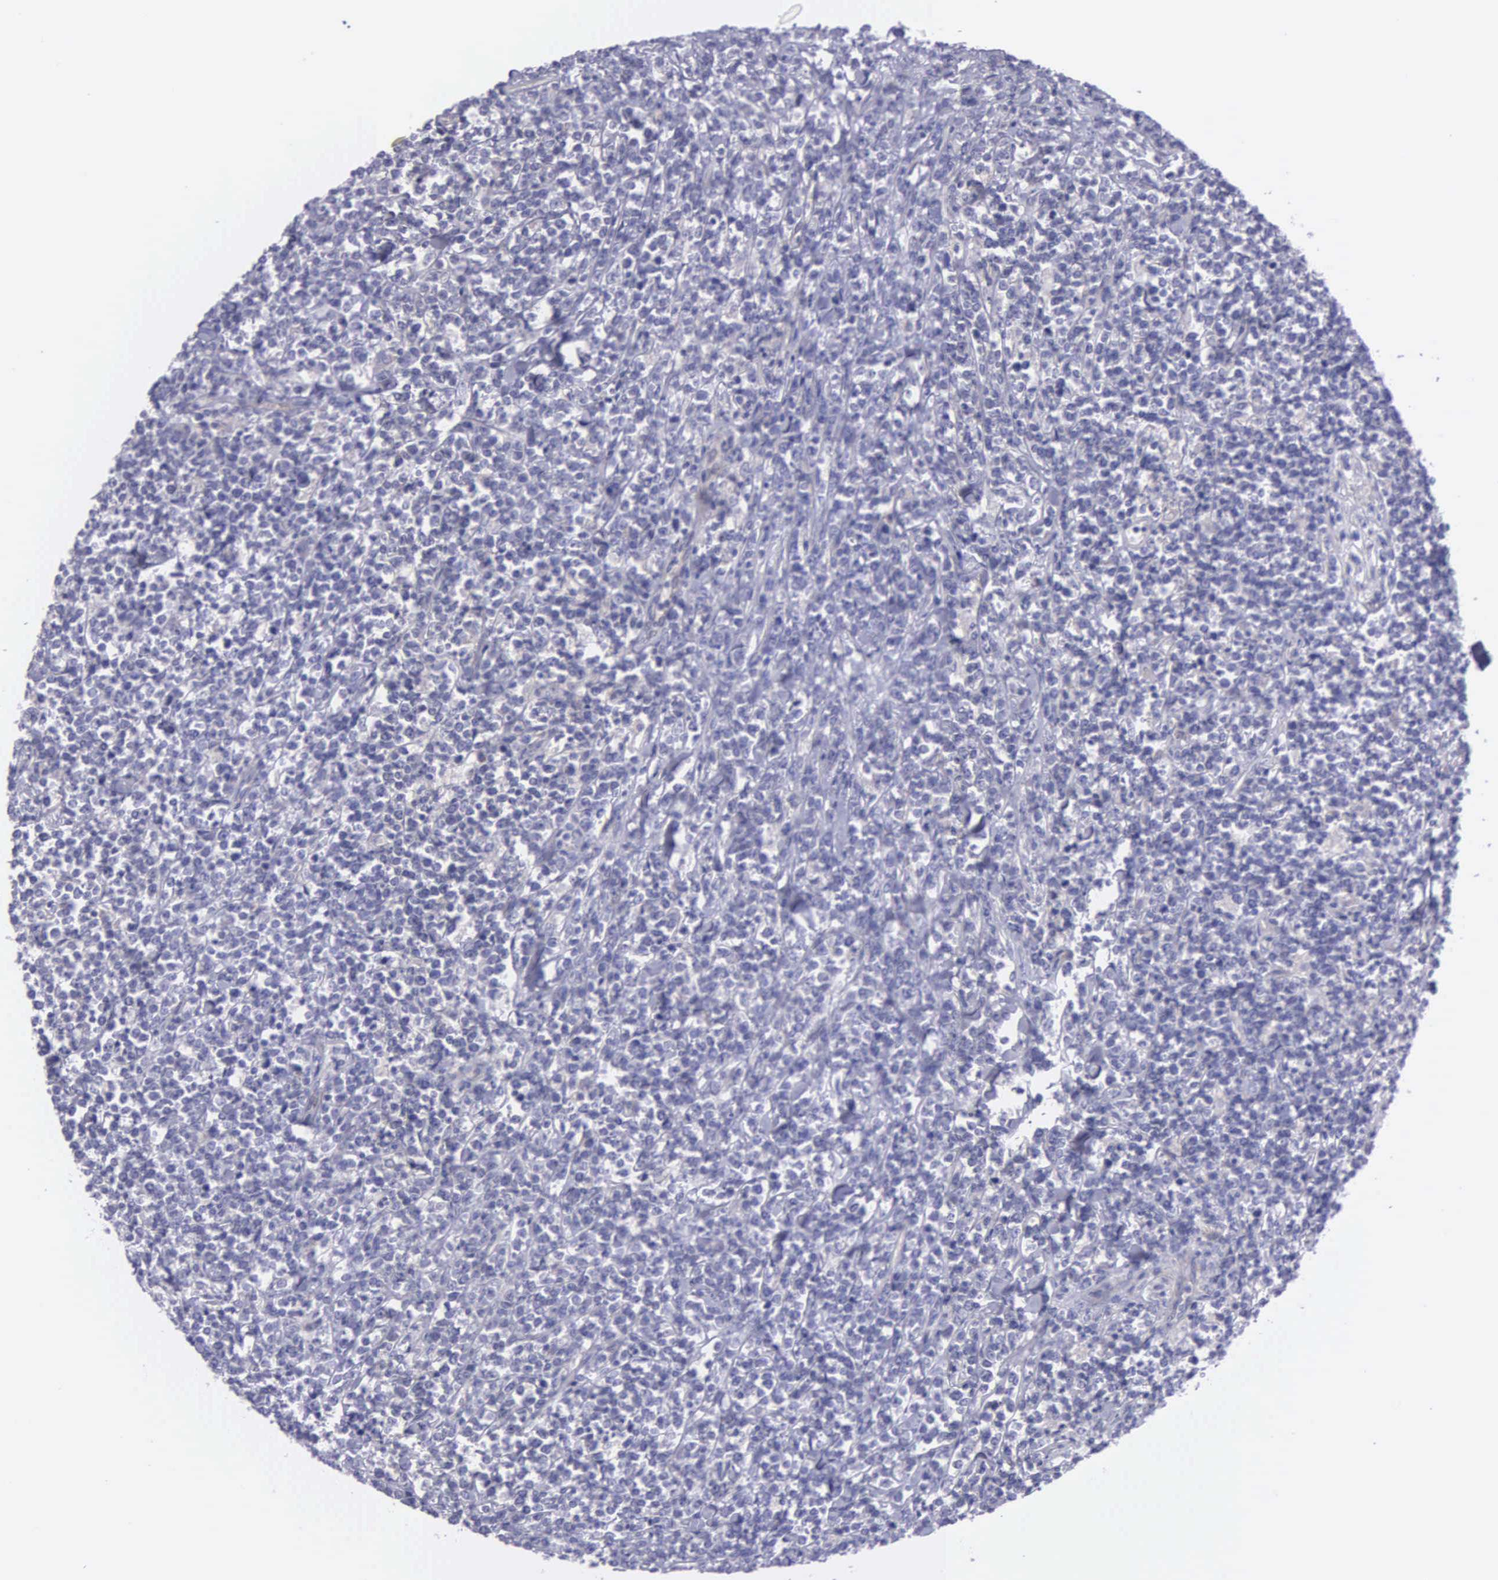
{"staining": {"intensity": "negative", "quantity": "none", "location": "none"}, "tissue": "lymphoma", "cell_type": "Tumor cells", "image_type": "cancer", "snomed": [{"axis": "morphology", "description": "Malignant lymphoma, non-Hodgkin's type, High grade"}, {"axis": "topography", "description": "Small intestine"}, {"axis": "topography", "description": "Colon"}], "caption": "Immunohistochemistry (IHC) of human high-grade malignant lymphoma, non-Hodgkin's type demonstrates no positivity in tumor cells.", "gene": "SYNJ2BP", "patient": {"sex": "male", "age": 8}}